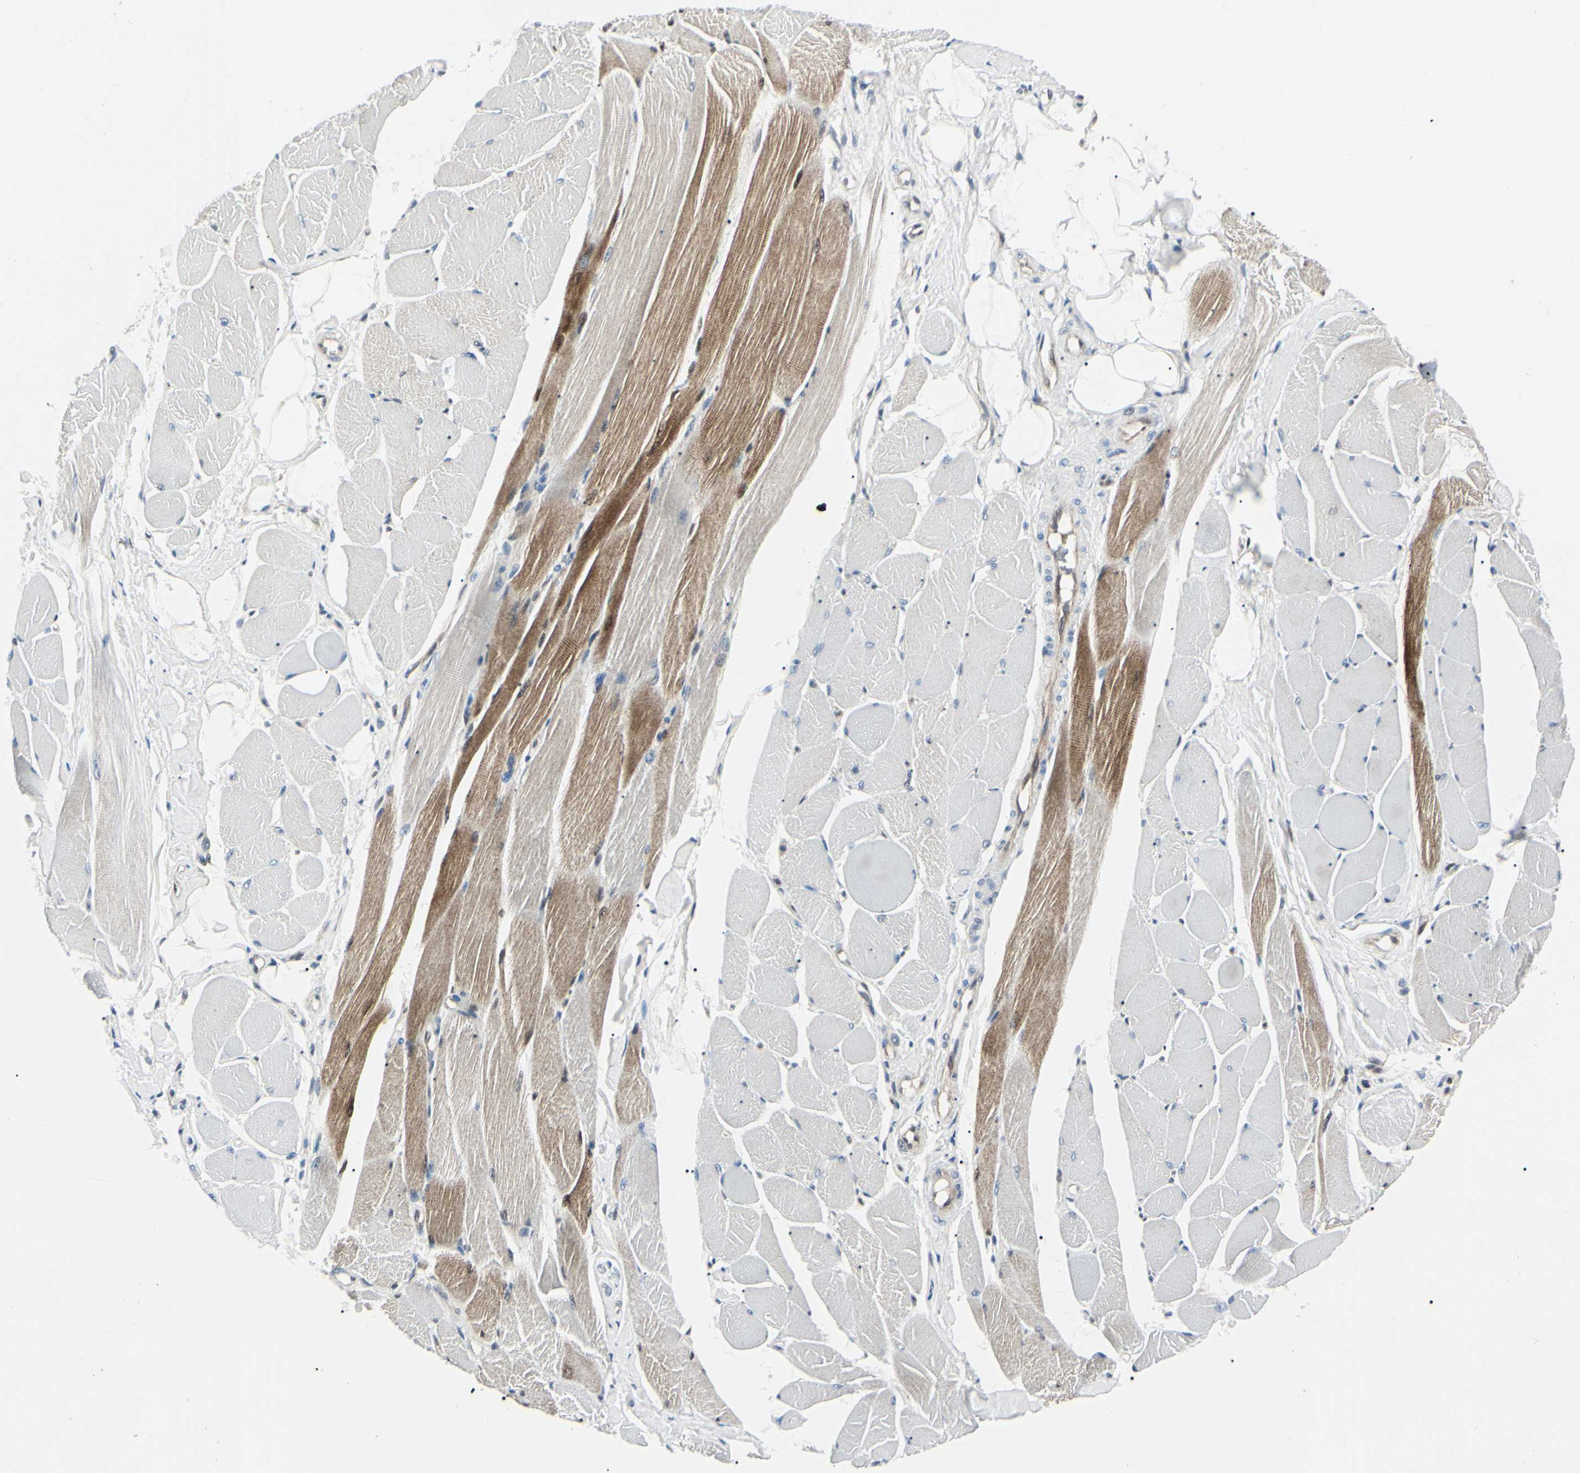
{"staining": {"intensity": "moderate", "quantity": "25%-75%", "location": "cytoplasmic/membranous"}, "tissue": "skeletal muscle", "cell_type": "Myocytes", "image_type": "normal", "snomed": [{"axis": "morphology", "description": "Normal tissue, NOS"}, {"axis": "topography", "description": "Skeletal muscle"}, {"axis": "topography", "description": "Peripheral nerve tissue"}], "caption": "A micrograph showing moderate cytoplasmic/membranous positivity in about 25%-75% of myocytes in unremarkable skeletal muscle, as visualized by brown immunohistochemical staining.", "gene": "PGK1", "patient": {"sex": "female", "age": 84}}